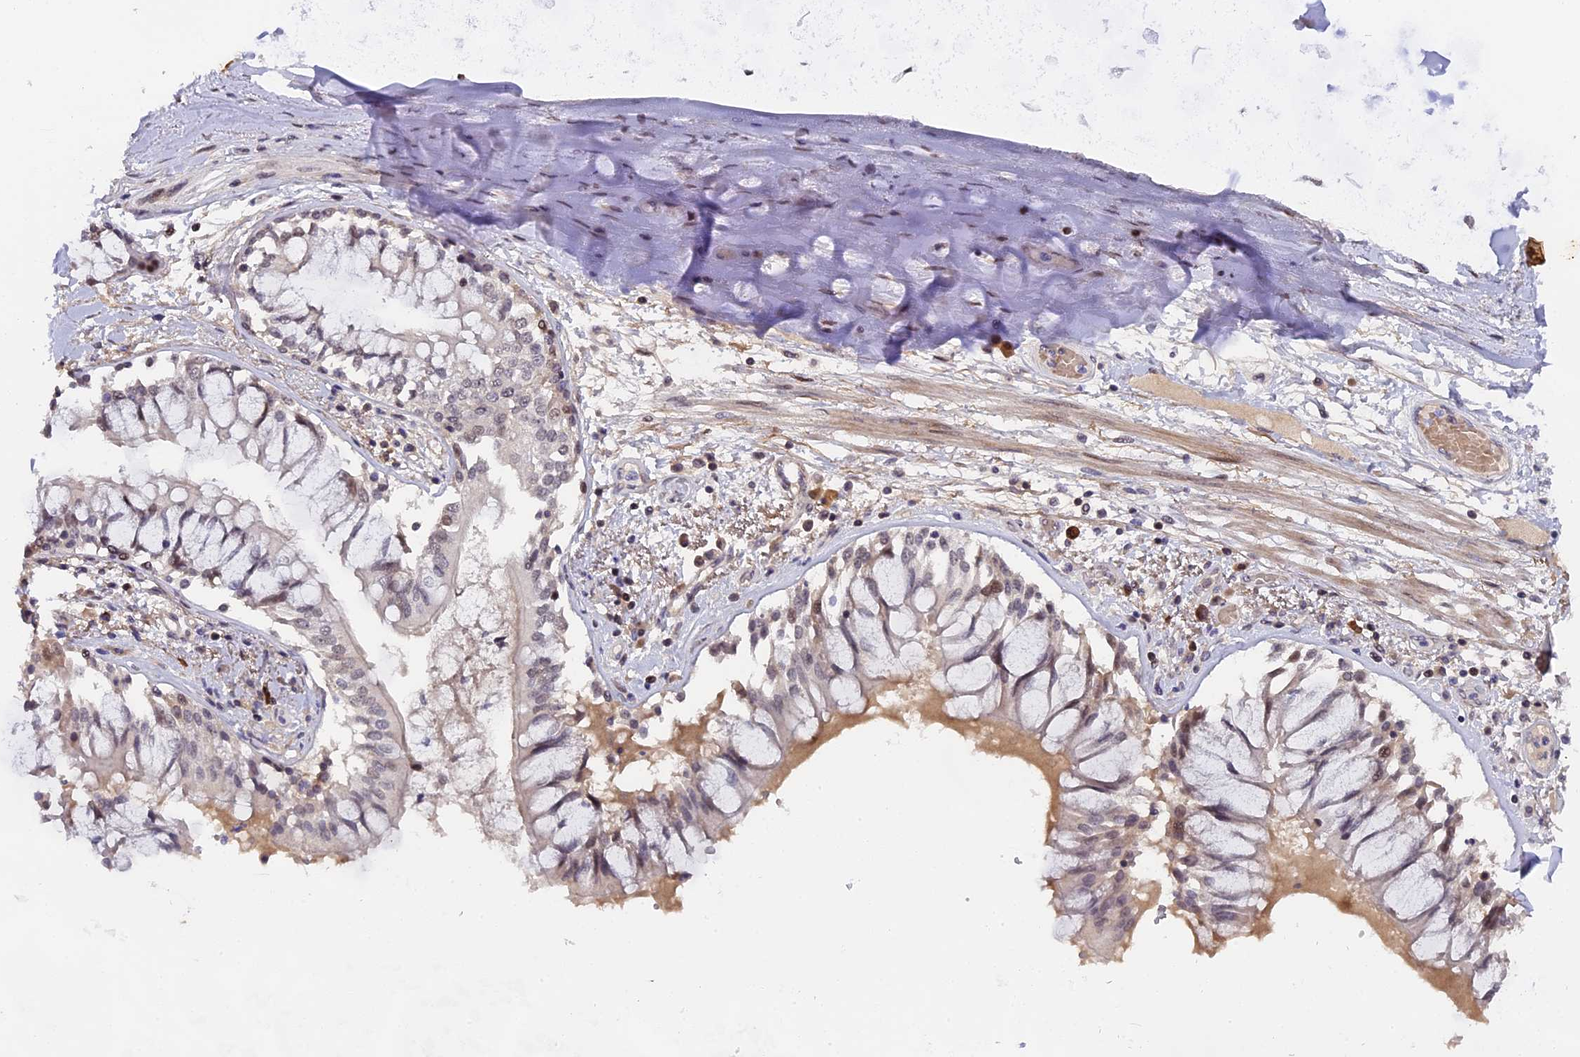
{"staining": {"intensity": "moderate", "quantity": ">75%", "location": "cytoplasmic/membranous,nuclear"}, "tissue": "soft tissue", "cell_type": "Fibroblasts", "image_type": "normal", "snomed": [{"axis": "morphology", "description": "Normal tissue, NOS"}, {"axis": "topography", "description": "Cartilage tissue"}, {"axis": "topography", "description": "Bronchus"}, {"axis": "topography", "description": "Lung"}, {"axis": "topography", "description": "Peripheral nerve tissue"}], "caption": "High-power microscopy captured an immunohistochemistry histopathology image of benign soft tissue, revealing moderate cytoplasmic/membranous,nuclear expression in approximately >75% of fibroblasts. (IHC, brightfield microscopy, high magnification).", "gene": "PYGO1", "patient": {"sex": "female", "age": 49}}